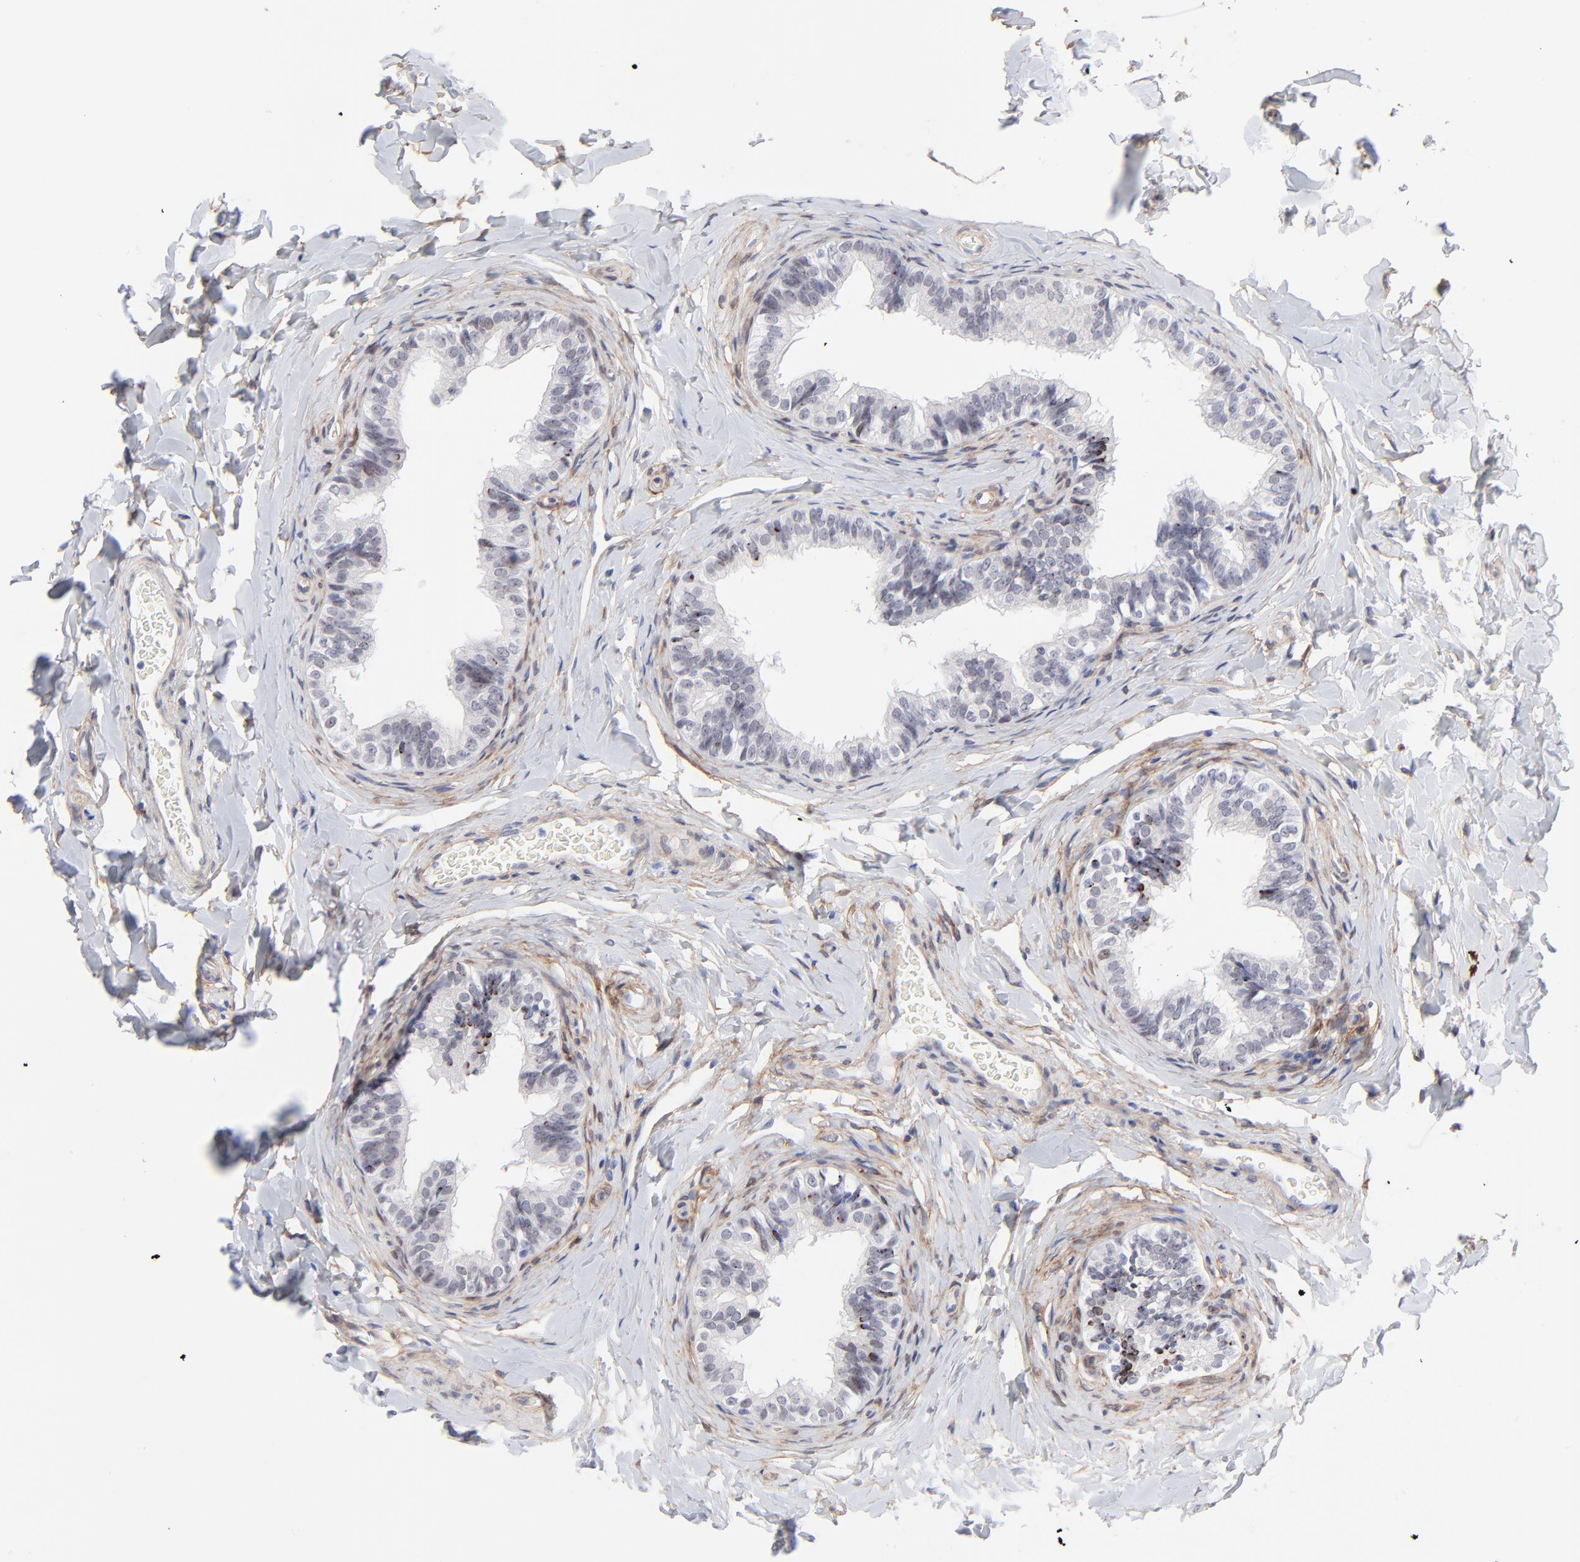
{"staining": {"intensity": "moderate", "quantity": "<25%", "location": "cytoplasmic/membranous"}, "tissue": "epididymis", "cell_type": "Glandular cells", "image_type": "normal", "snomed": [{"axis": "morphology", "description": "Normal tissue, NOS"}, {"axis": "topography", "description": "Epididymis"}], "caption": "The immunohistochemical stain labels moderate cytoplasmic/membranous expression in glandular cells of benign epididymis. Nuclei are stained in blue.", "gene": "PDGFRB", "patient": {"sex": "male", "age": 26}}